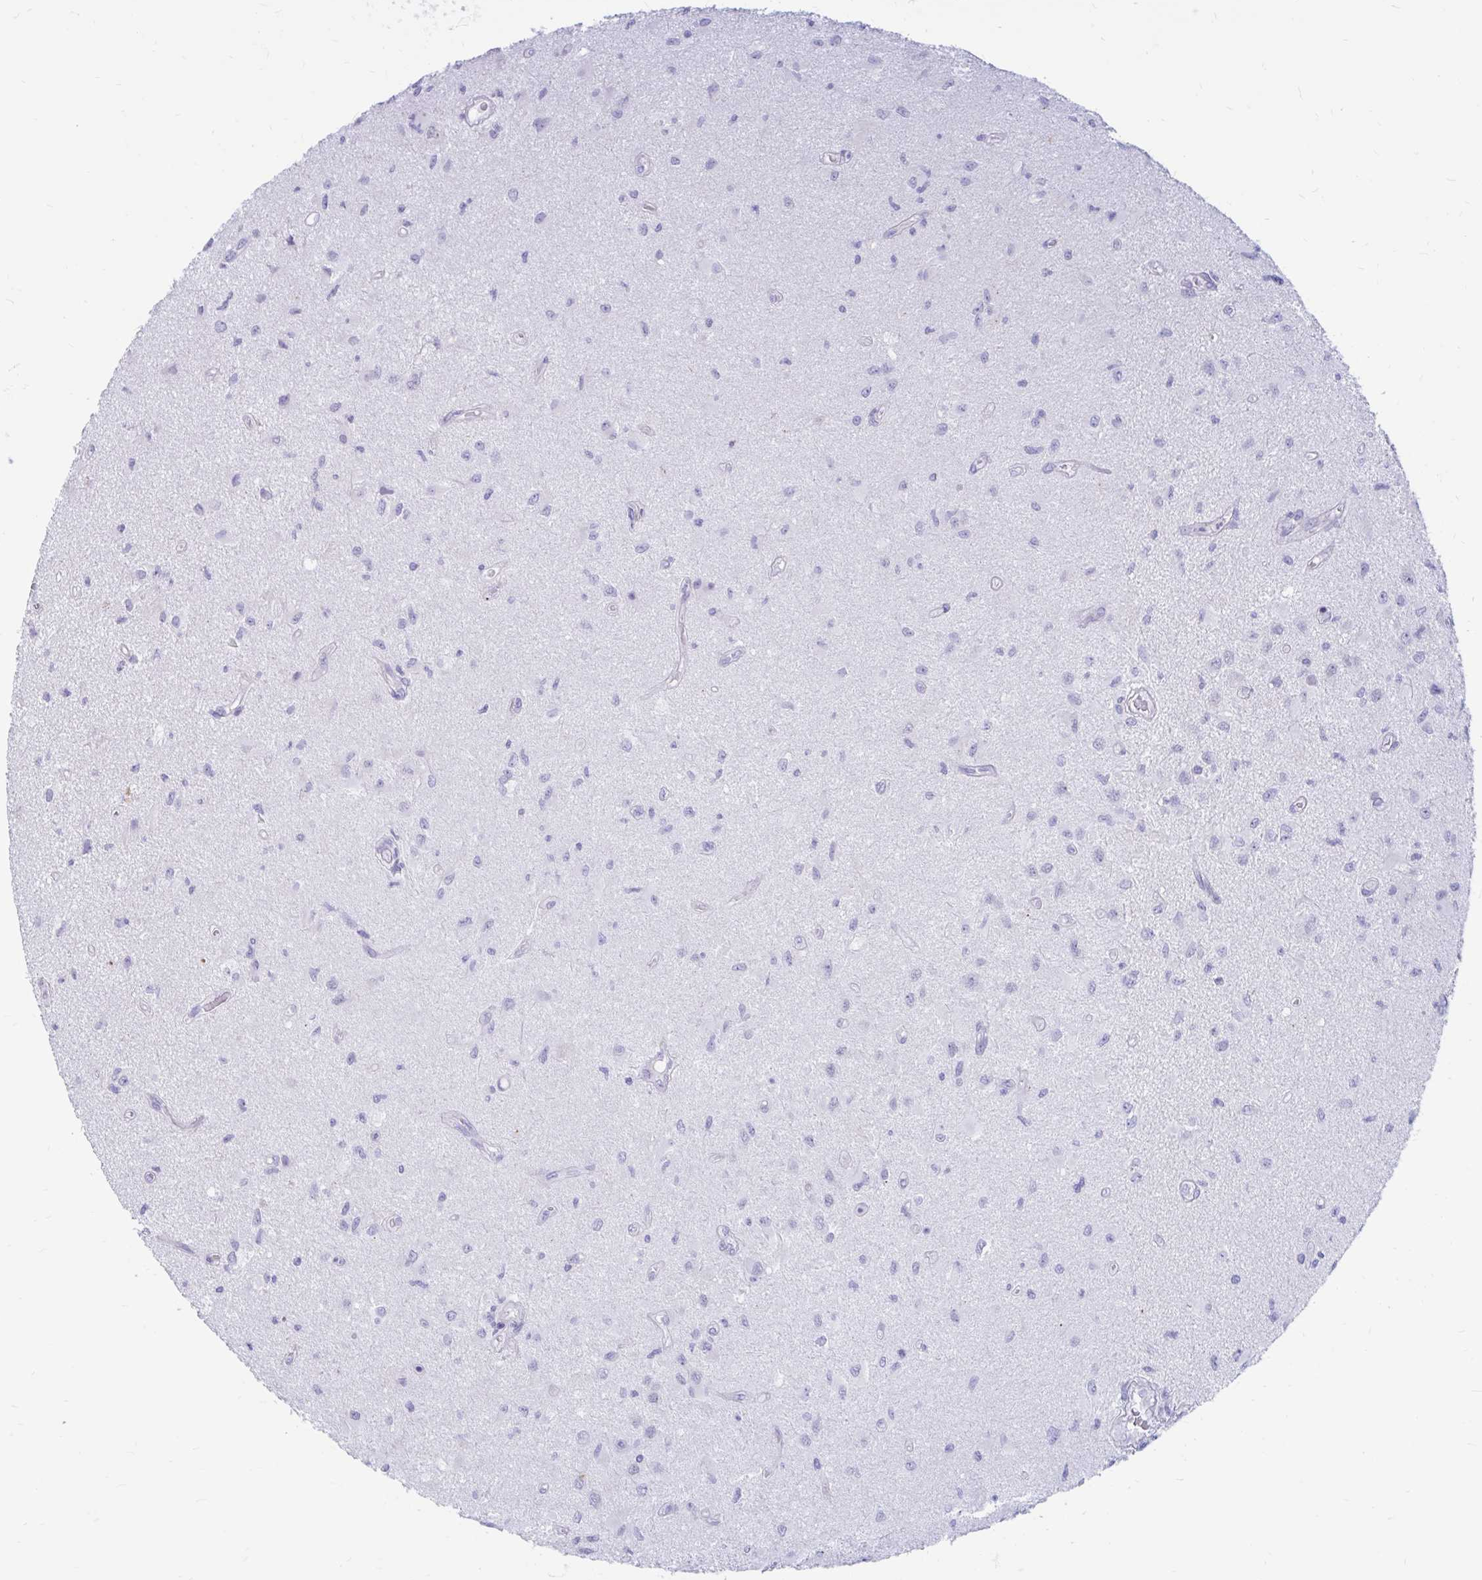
{"staining": {"intensity": "negative", "quantity": "none", "location": "none"}, "tissue": "glioma", "cell_type": "Tumor cells", "image_type": "cancer", "snomed": [{"axis": "morphology", "description": "Glioma, malignant, High grade"}, {"axis": "topography", "description": "Brain"}], "caption": "There is no significant staining in tumor cells of glioma. (Stains: DAB (3,3'-diaminobenzidine) immunohistochemistry (IHC) with hematoxylin counter stain, Microscopy: brightfield microscopy at high magnification).", "gene": "IGSF5", "patient": {"sex": "male", "age": 67}}